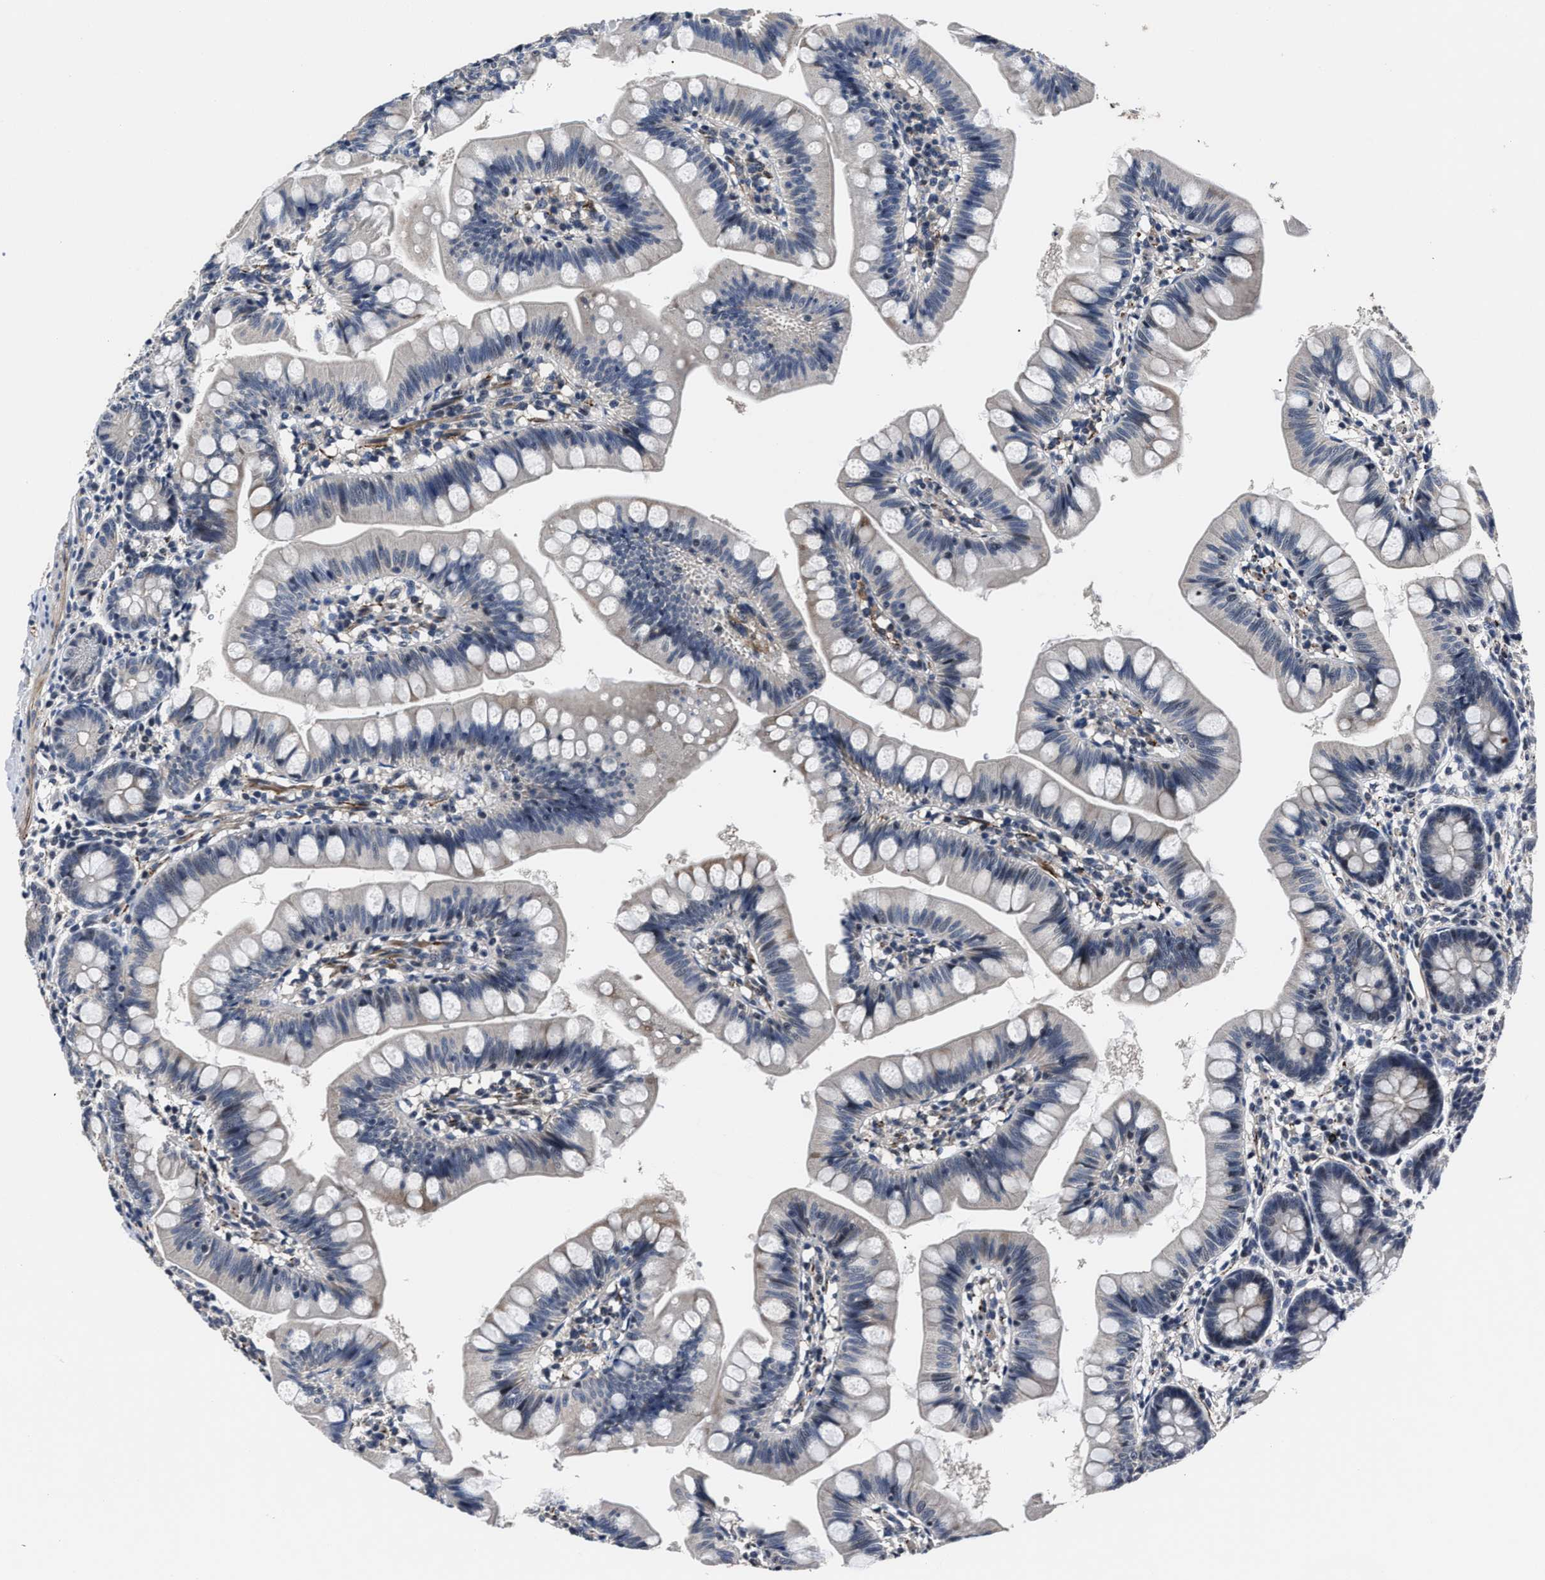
{"staining": {"intensity": "moderate", "quantity": "<25%", "location": "cytoplasmic/membranous"}, "tissue": "small intestine", "cell_type": "Glandular cells", "image_type": "normal", "snomed": [{"axis": "morphology", "description": "Normal tissue, NOS"}, {"axis": "topography", "description": "Small intestine"}], "caption": "Immunohistochemistry (IHC) (DAB (3,3'-diaminobenzidine)) staining of unremarkable small intestine demonstrates moderate cytoplasmic/membranous protein expression in approximately <25% of glandular cells.", "gene": "RSBN1L", "patient": {"sex": "male", "age": 7}}